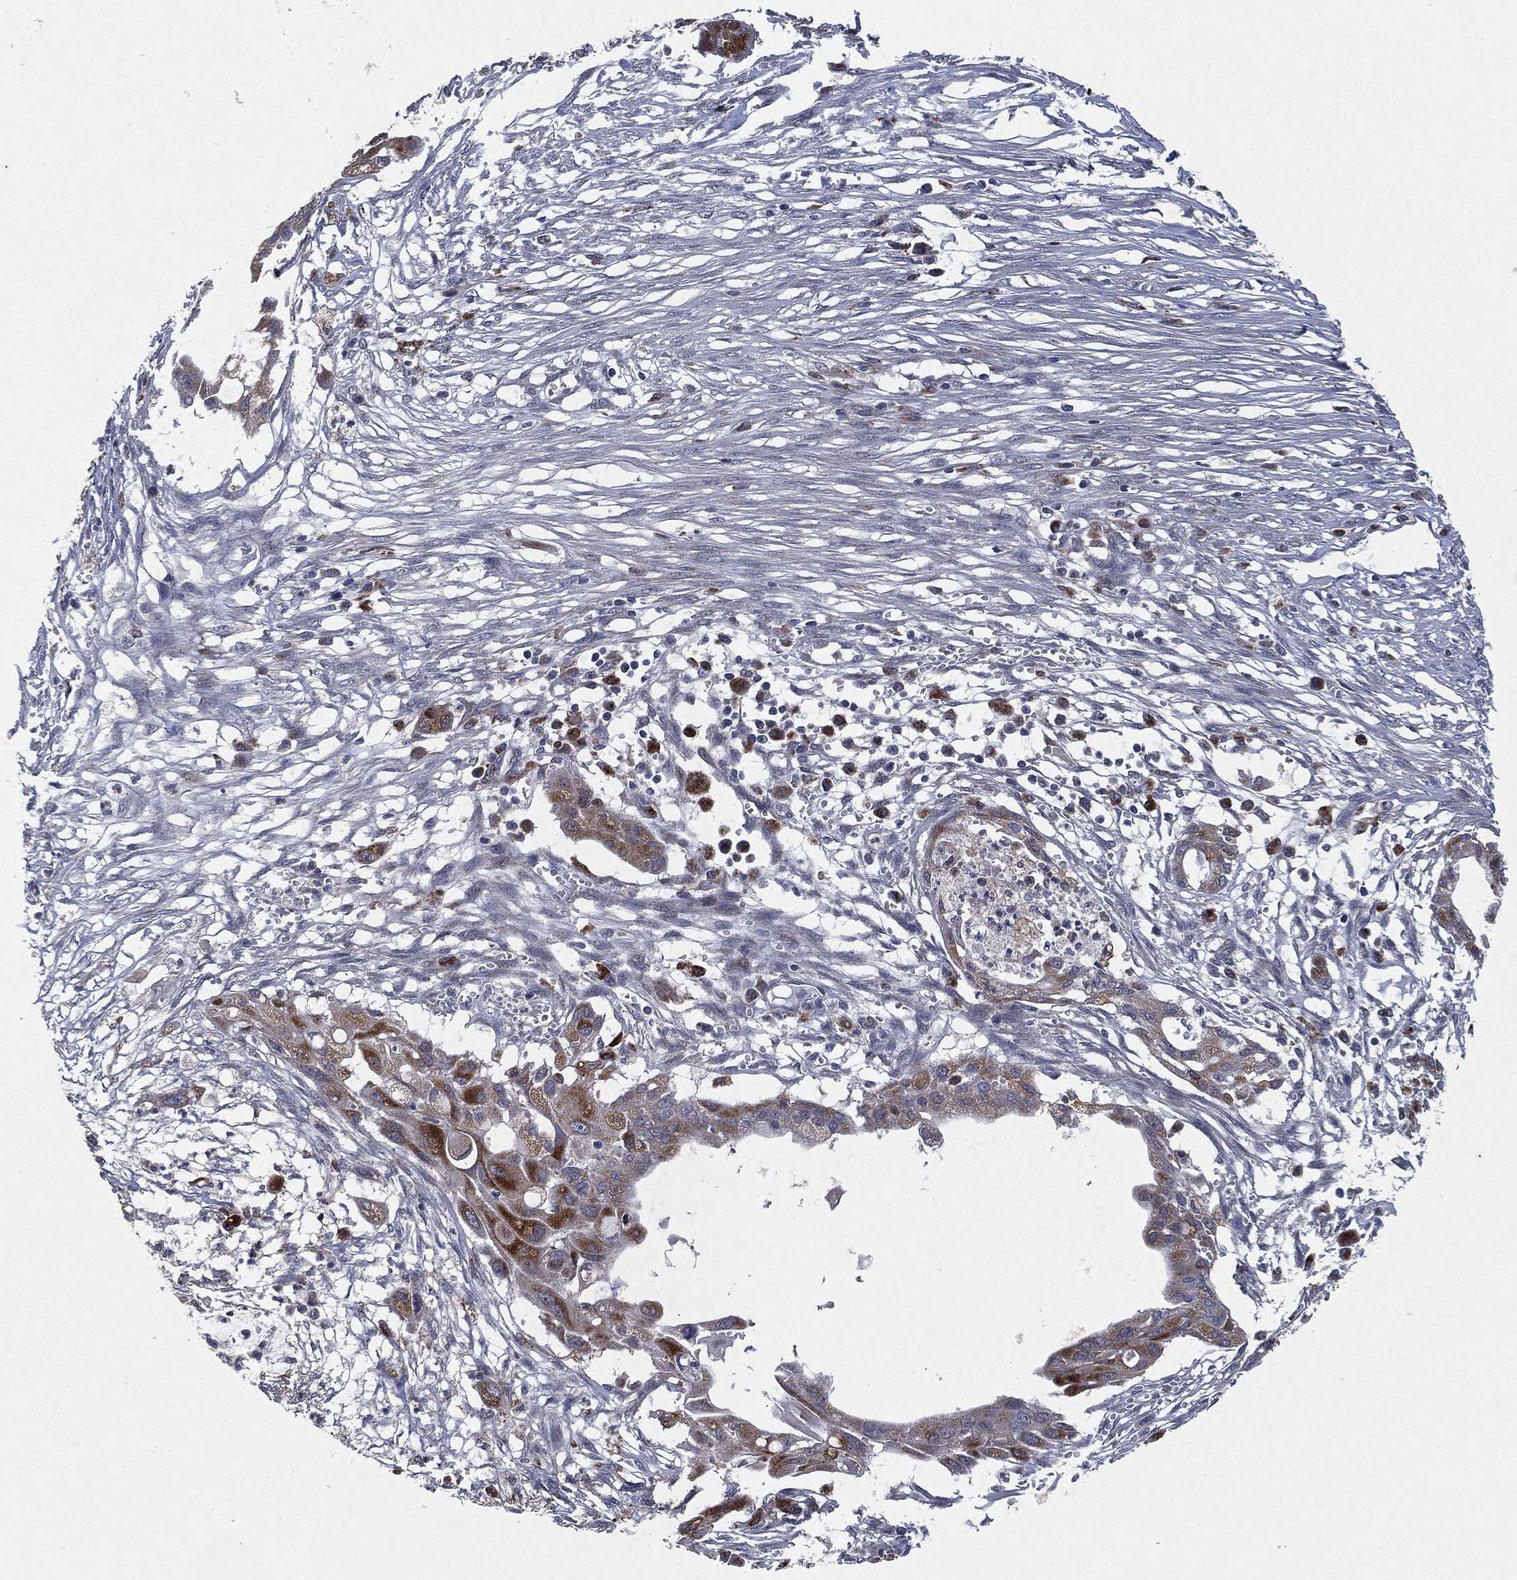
{"staining": {"intensity": "moderate", "quantity": "<25%", "location": "cytoplasmic/membranous"}, "tissue": "pancreatic cancer", "cell_type": "Tumor cells", "image_type": "cancer", "snomed": [{"axis": "morphology", "description": "Normal tissue, NOS"}, {"axis": "morphology", "description": "Adenocarcinoma, NOS"}, {"axis": "topography", "description": "Pancreas"}], "caption": "Immunohistochemical staining of adenocarcinoma (pancreatic) demonstrates moderate cytoplasmic/membranous protein expression in about <25% of tumor cells. The staining was performed using DAB (3,3'-diaminobenzidine) to visualize the protein expression in brown, while the nuclei were stained in blue with hematoxylin (Magnification: 20x).", "gene": "SLC31A2", "patient": {"sex": "female", "age": 58}}